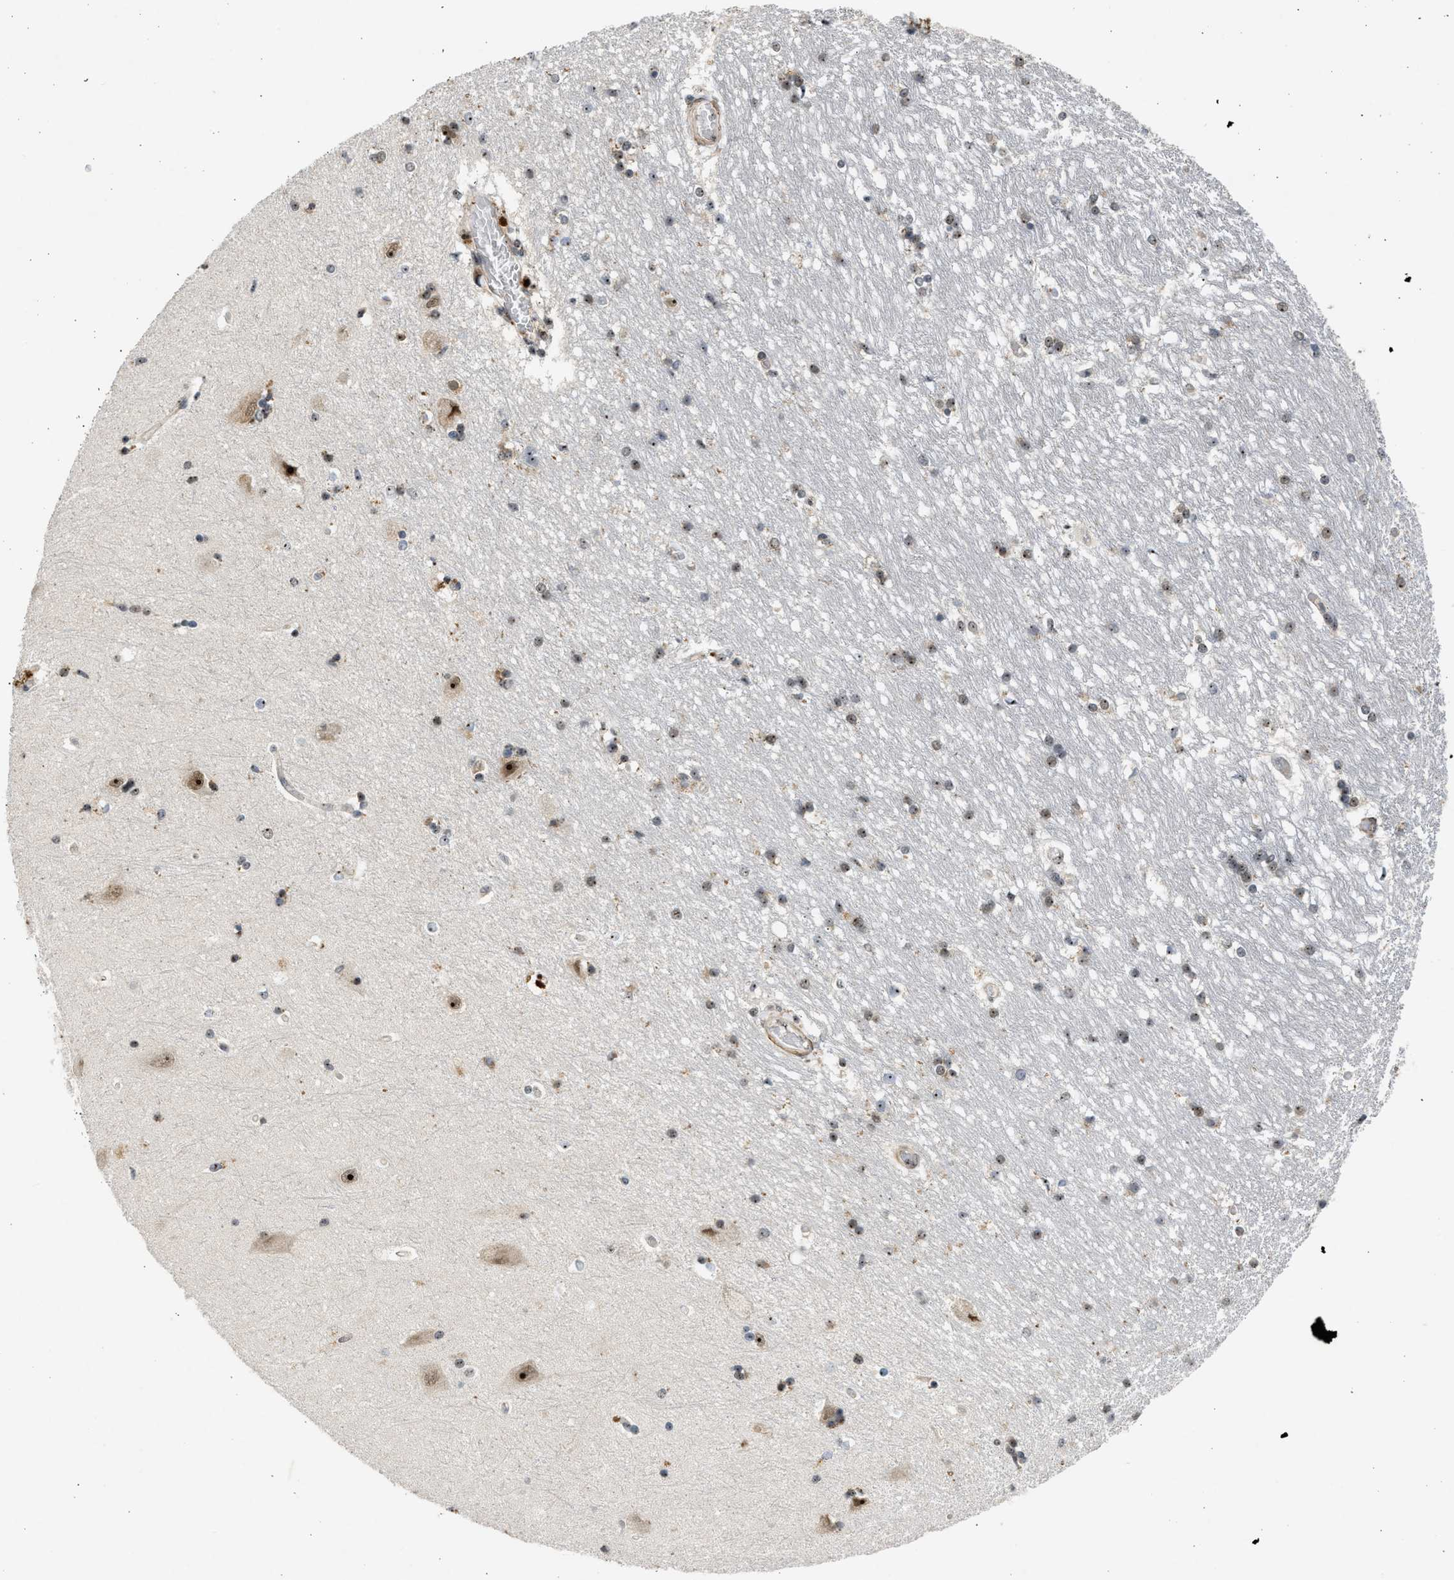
{"staining": {"intensity": "moderate", "quantity": ">75%", "location": "nuclear"}, "tissue": "hippocampus", "cell_type": "Glial cells", "image_type": "normal", "snomed": [{"axis": "morphology", "description": "Normal tissue, NOS"}, {"axis": "topography", "description": "Hippocampus"}], "caption": "Immunohistochemistry photomicrograph of normal hippocampus stained for a protein (brown), which exhibits medium levels of moderate nuclear staining in about >75% of glial cells.", "gene": "TFDP2", "patient": {"sex": "male", "age": 45}}